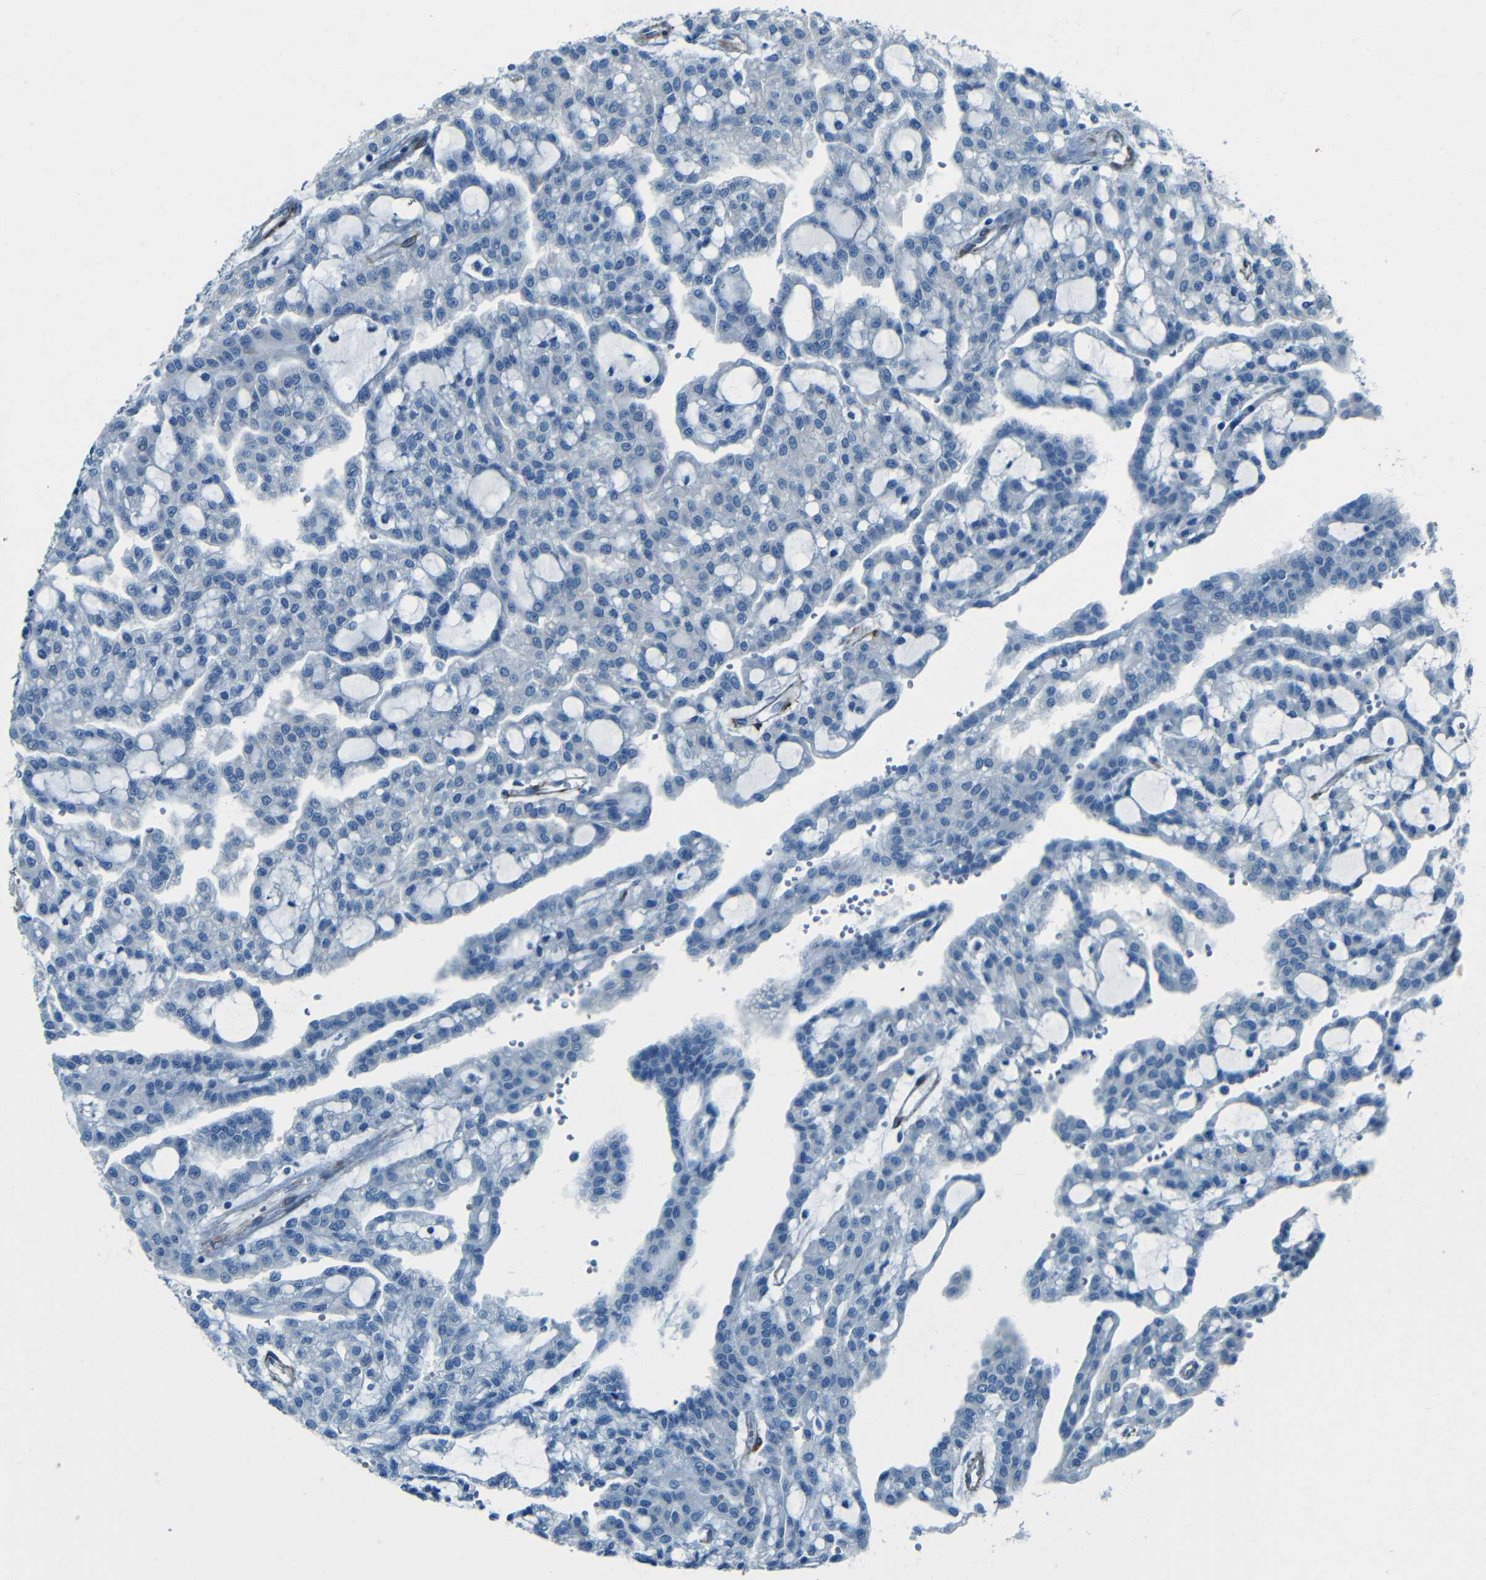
{"staining": {"intensity": "negative", "quantity": "none", "location": "none"}, "tissue": "renal cancer", "cell_type": "Tumor cells", "image_type": "cancer", "snomed": [{"axis": "morphology", "description": "Adenocarcinoma, NOS"}, {"axis": "topography", "description": "Kidney"}], "caption": "DAB immunohistochemical staining of renal cancer demonstrates no significant staining in tumor cells.", "gene": "MAP2", "patient": {"sex": "male", "age": 63}}